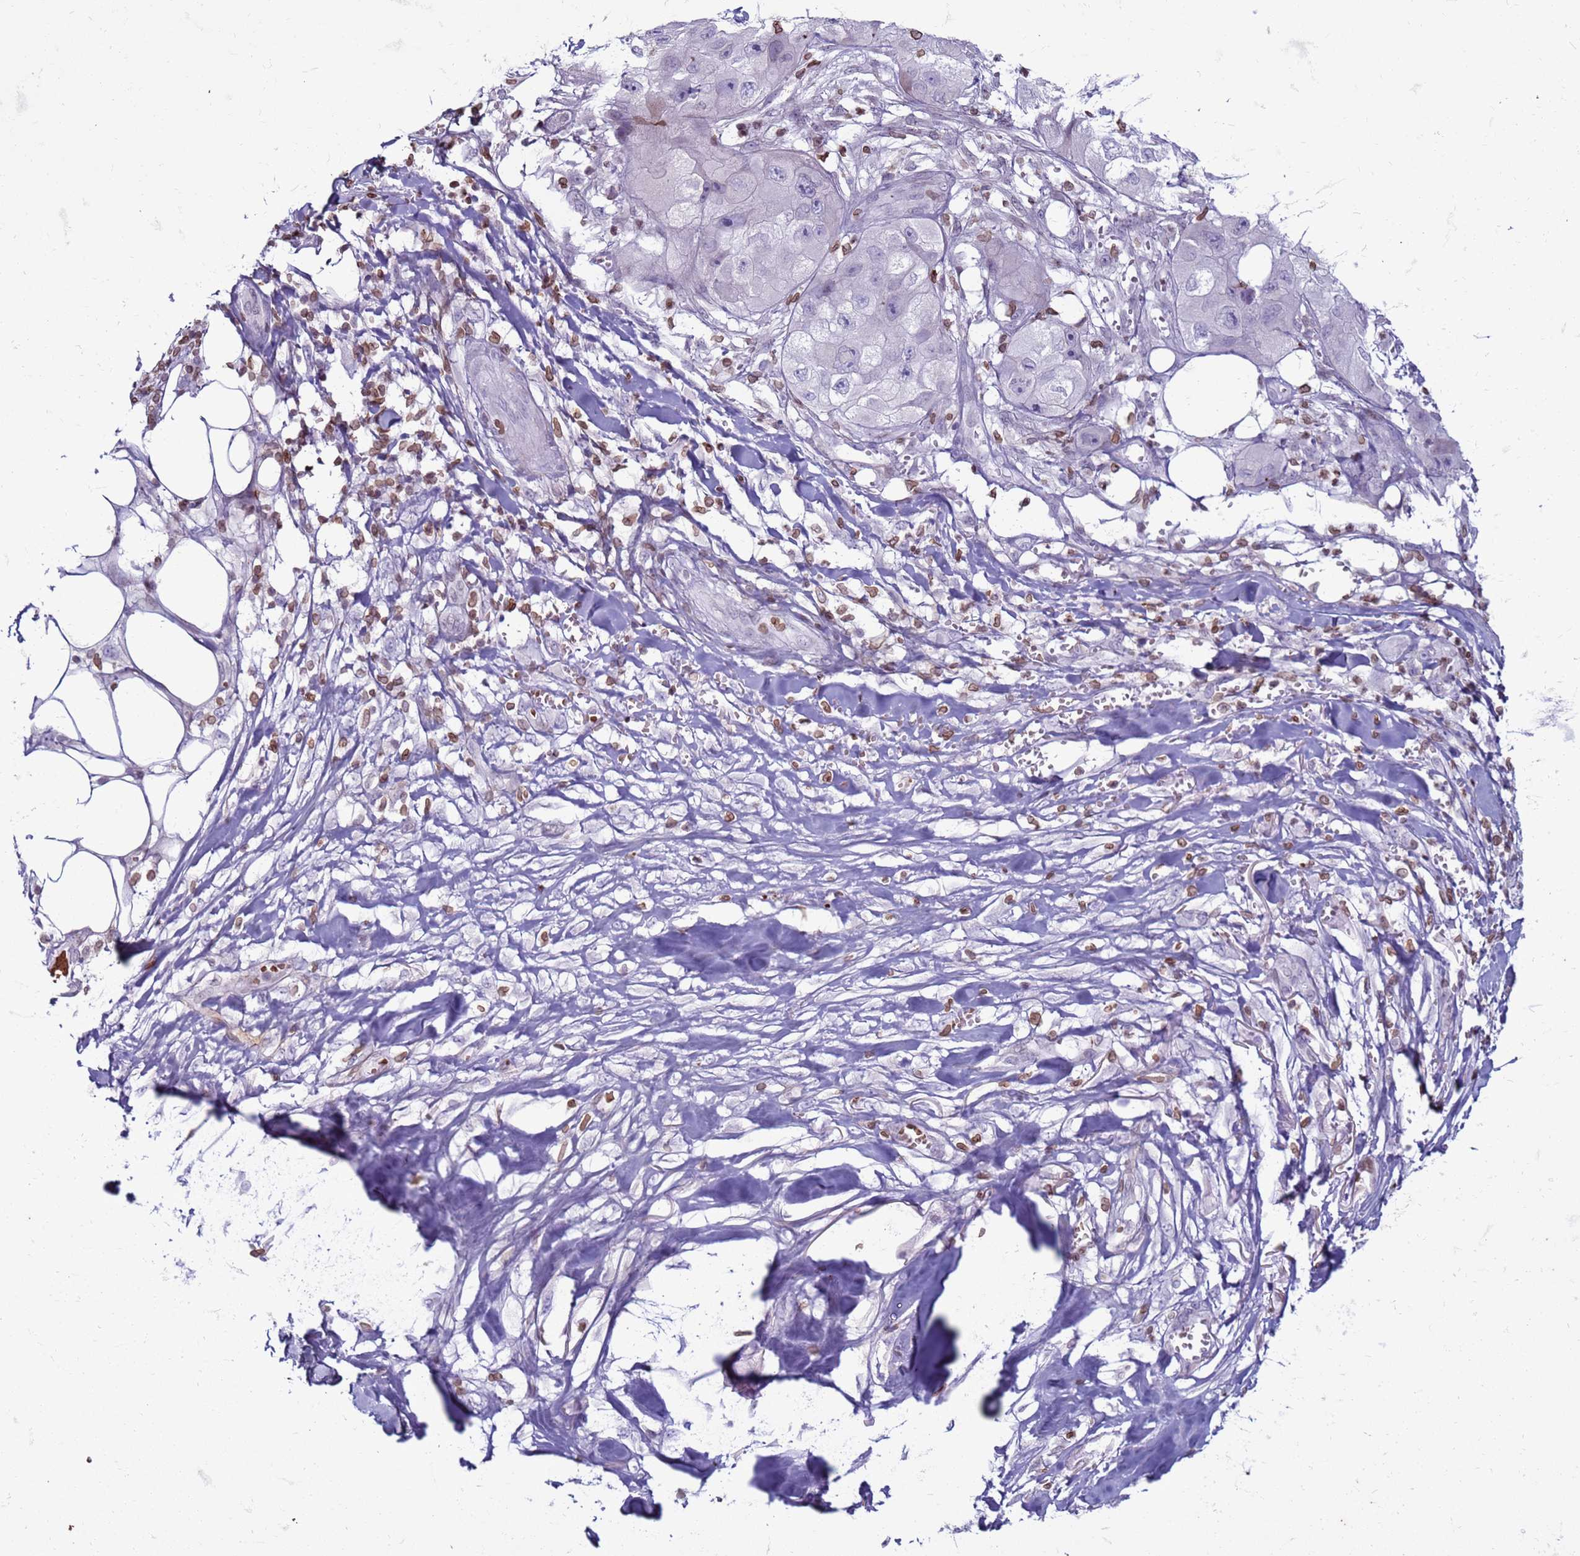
{"staining": {"intensity": "negative", "quantity": "none", "location": "none"}, "tissue": "skin cancer", "cell_type": "Tumor cells", "image_type": "cancer", "snomed": [{"axis": "morphology", "description": "Squamous cell carcinoma, NOS"}, {"axis": "topography", "description": "Skin"}, {"axis": "topography", "description": "Subcutis"}], "caption": "Tumor cells are negative for brown protein staining in skin cancer.", "gene": "METTL25B", "patient": {"sex": "male", "age": 73}}